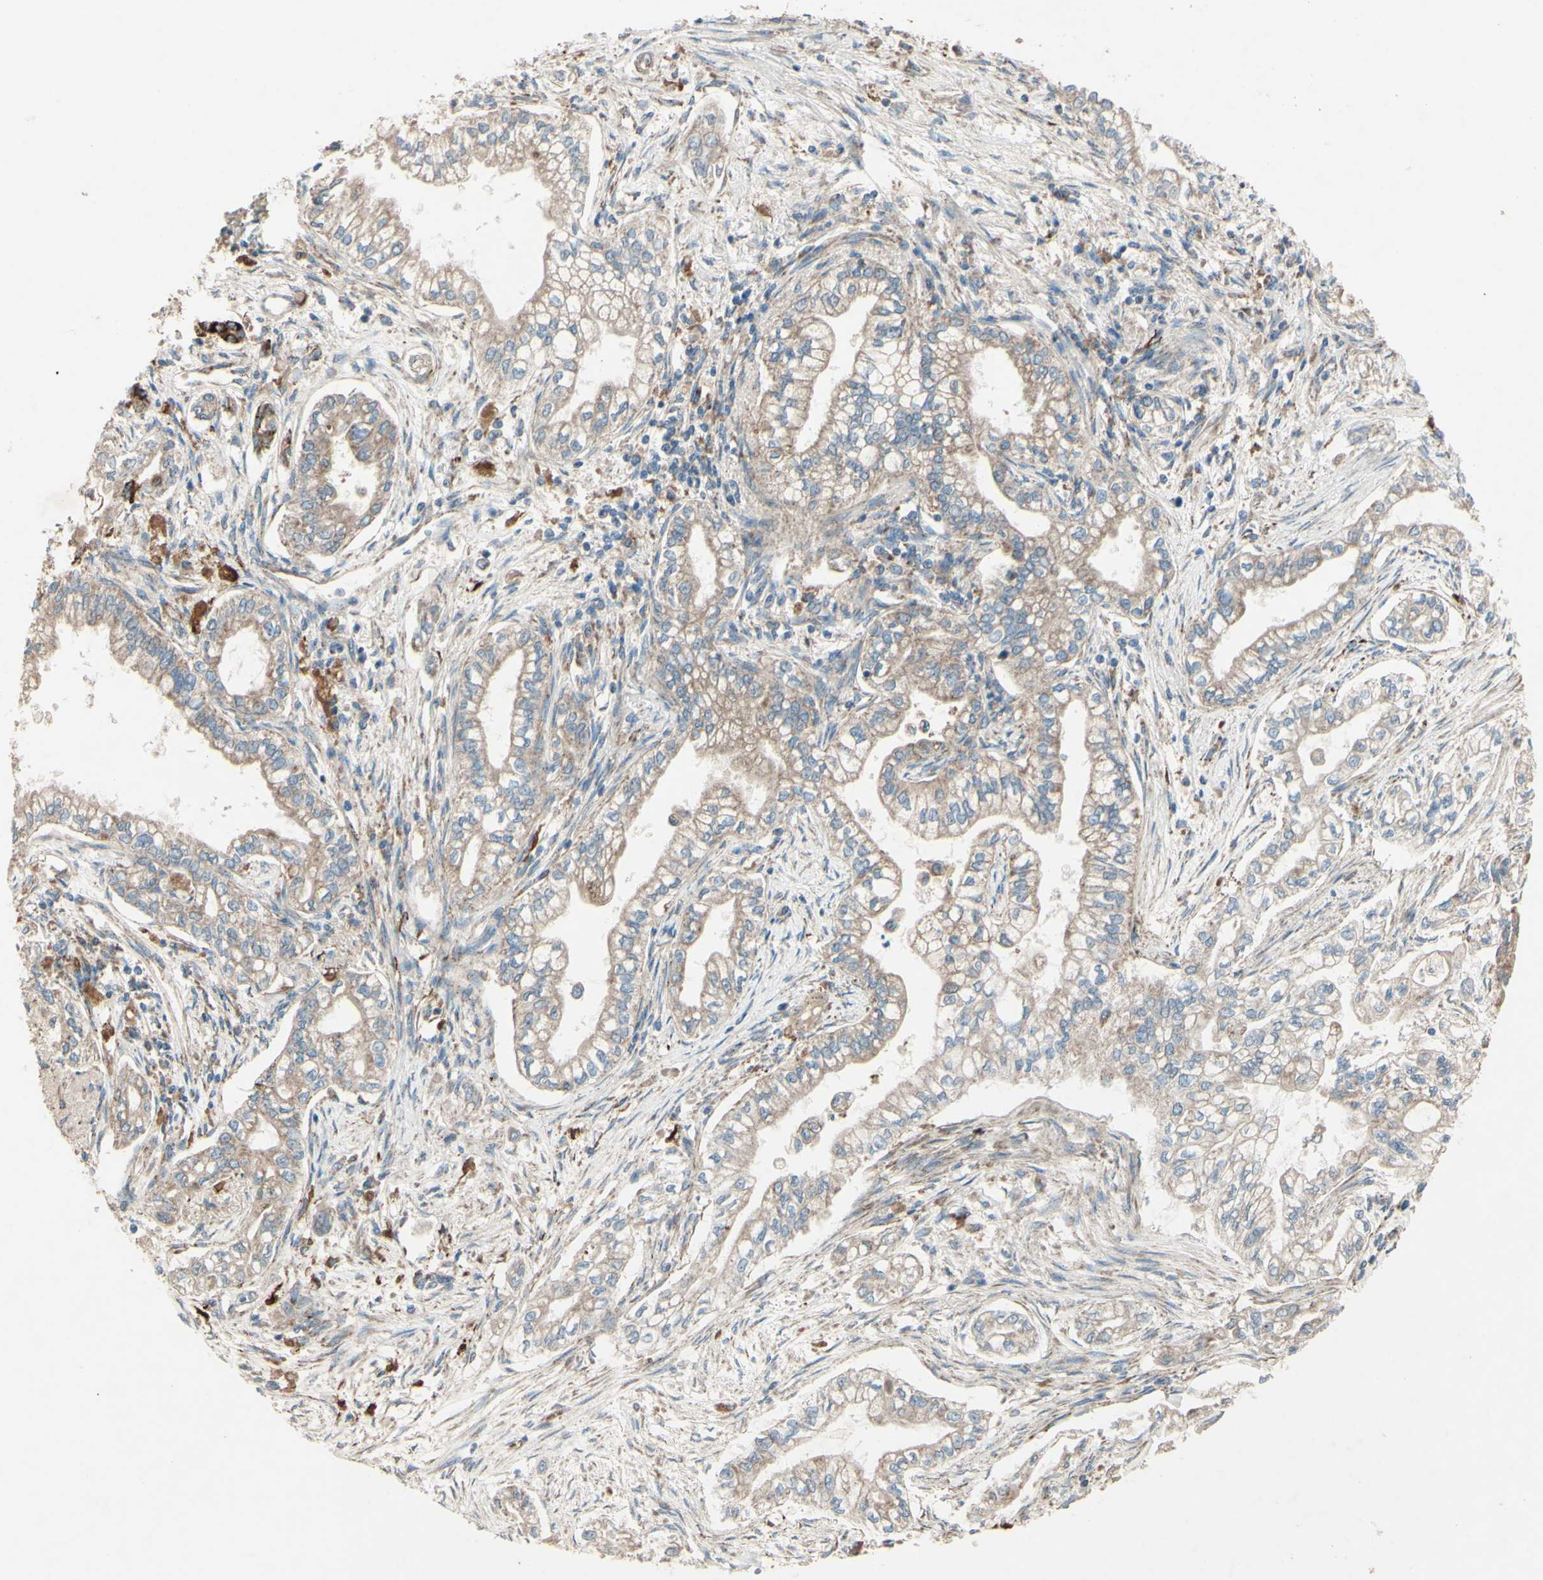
{"staining": {"intensity": "moderate", "quantity": ">75%", "location": "cytoplasmic/membranous"}, "tissue": "pancreatic cancer", "cell_type": "Tumor cells", "image_type": "cancer", "snomed": [{"axis": "morphology", "description": "Normal tissue, NOS"}, {"axis": "topography", "description": "Pancreas"}], "caption": "The immunohistochemical stain highlights moderate cytoplasmic/membranous expression in tumor cells of pancreatic cancer tissue.", "gene": "RHOT1", "patient": {"sex": "male", "age": 42}}